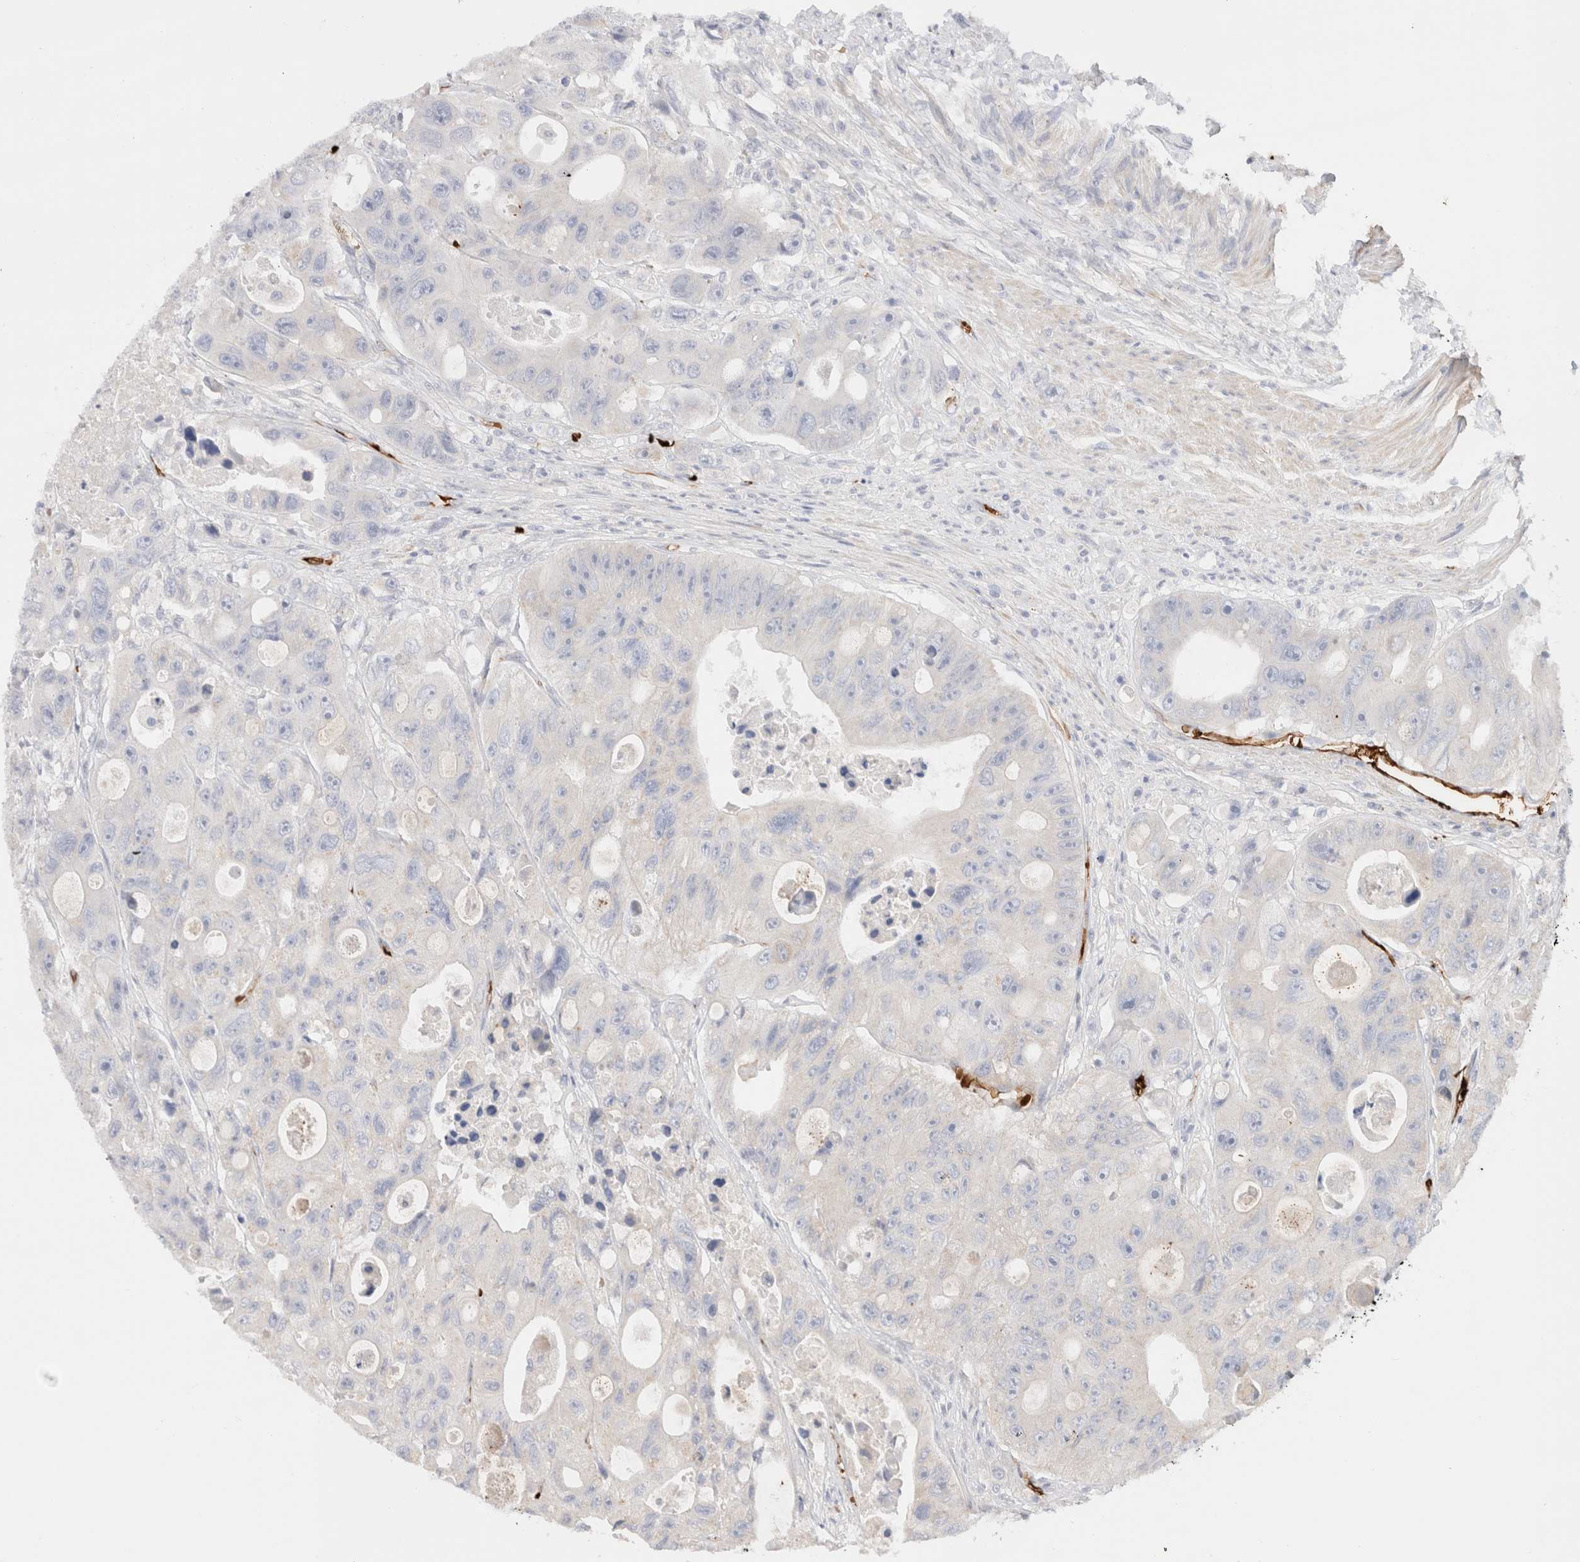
{"staining": {"intensity": "negative", "quantity": "none", "location": "none"}, "tissue": "colorectal cancer", "cell_type": "Tumor cells", "image_type": "cancer", "snomed": [{"axis": "morphology", "description": "Adenocarcinoma, NOS"}, {"axis": "topography", "description": "Colon"}], "caption": "This is an immunohistochemistry (IHC) histopathology image of adenocarcinoma (colorectal). There is no positivity in tumor cells.", "gene": "MST1", "patient": {"sex": "female", "age": 46}}